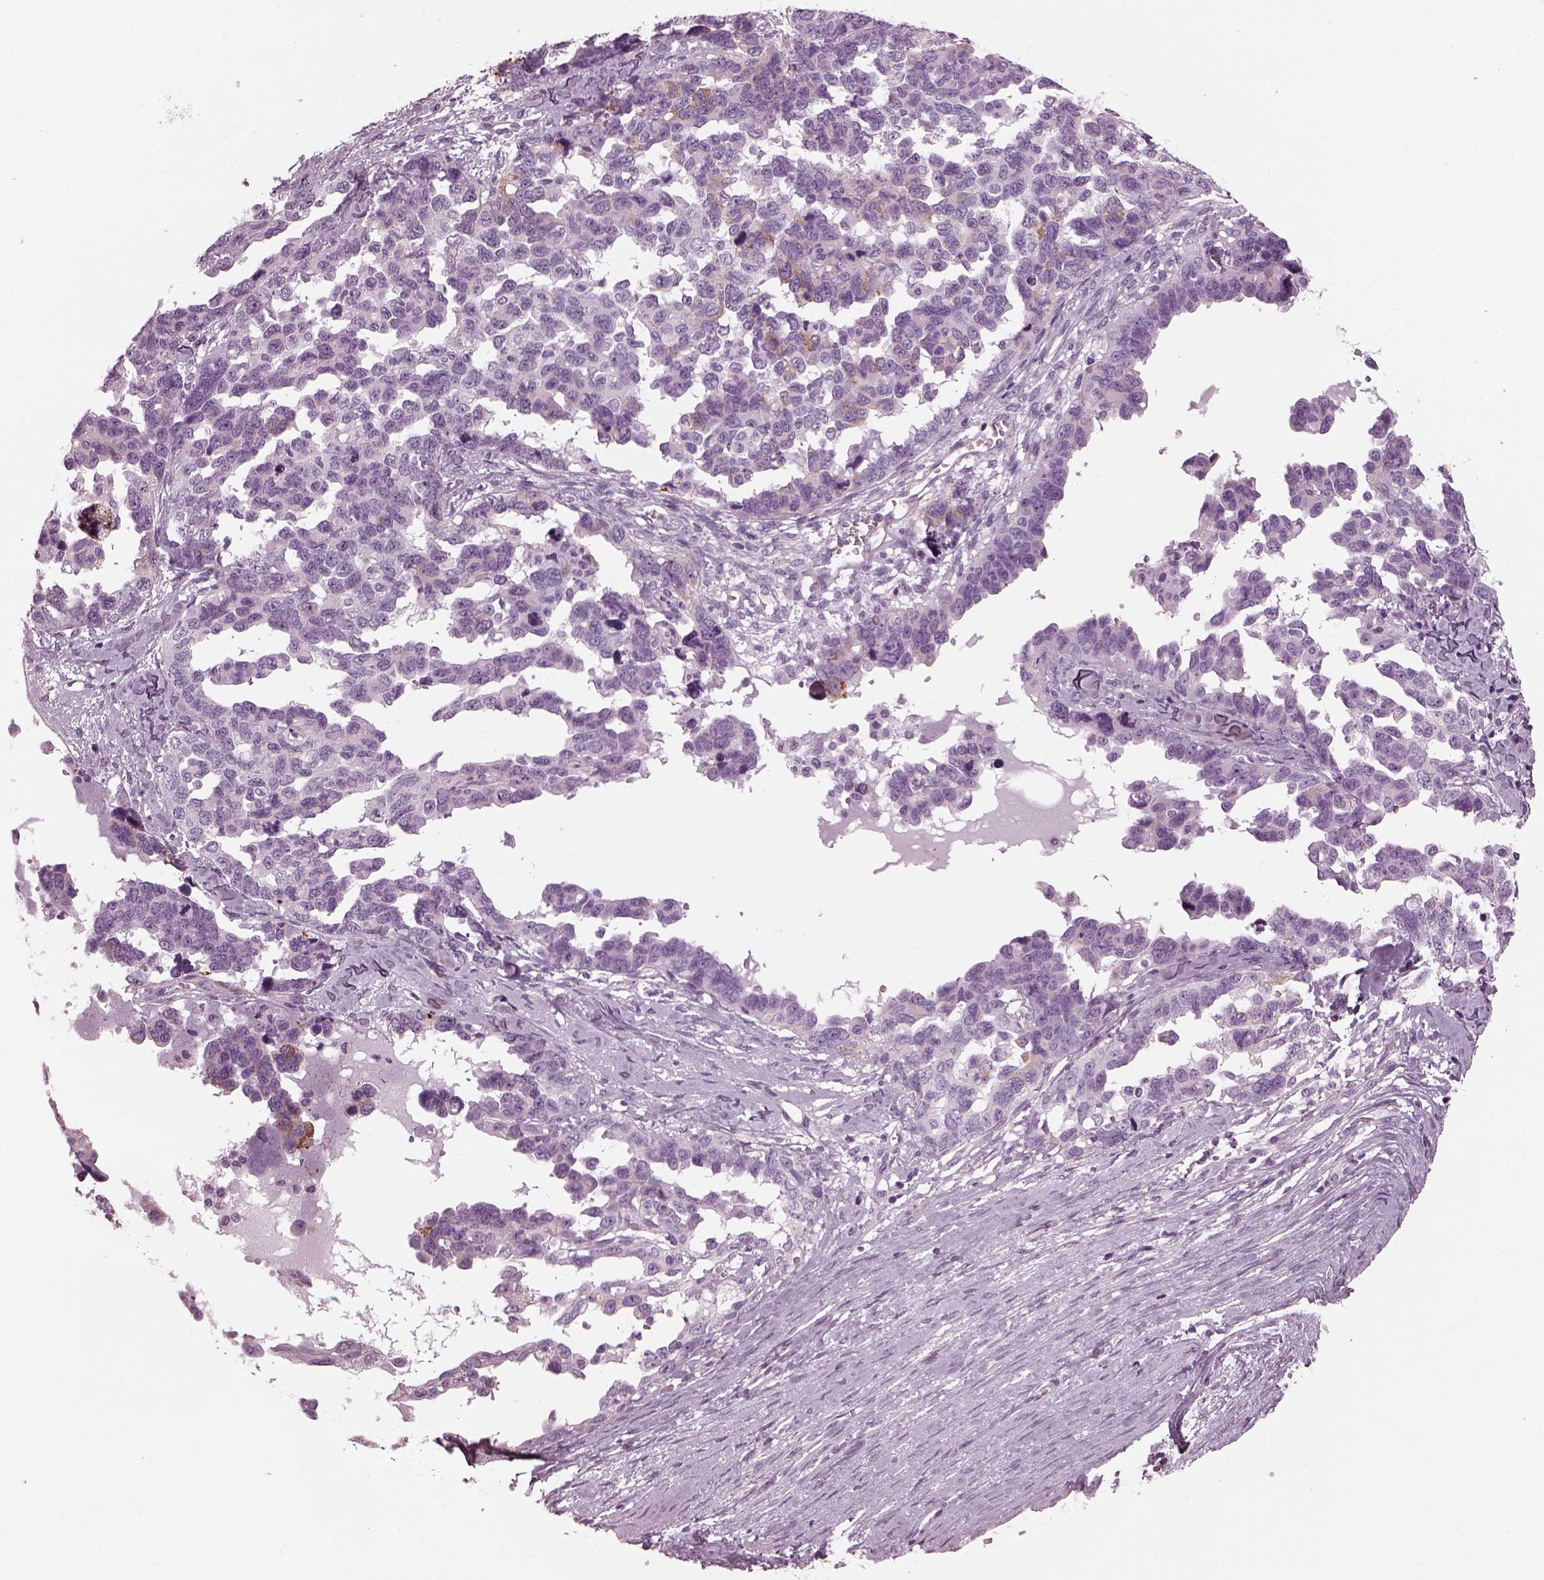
{"staining": {"intensity": "negative", "quantity": "none", "location": "none"}, "tissue": "ovarian cancer", "cell_type": "Tumor cells", "image_type": "cancer", "snomed": [{"axis": "morphology", "description": "Cystadenocarcinoma, serous, NOS"}, {"axis": "topography", "description": "Ovary"}], "caption": "Immunohistochemical staining of human serous cystadenocarcinoma (ovarian) displays no significant expression in tumor cells.", "gene": "BFSP1", "patient": {"sex": "female", "age": 69}}